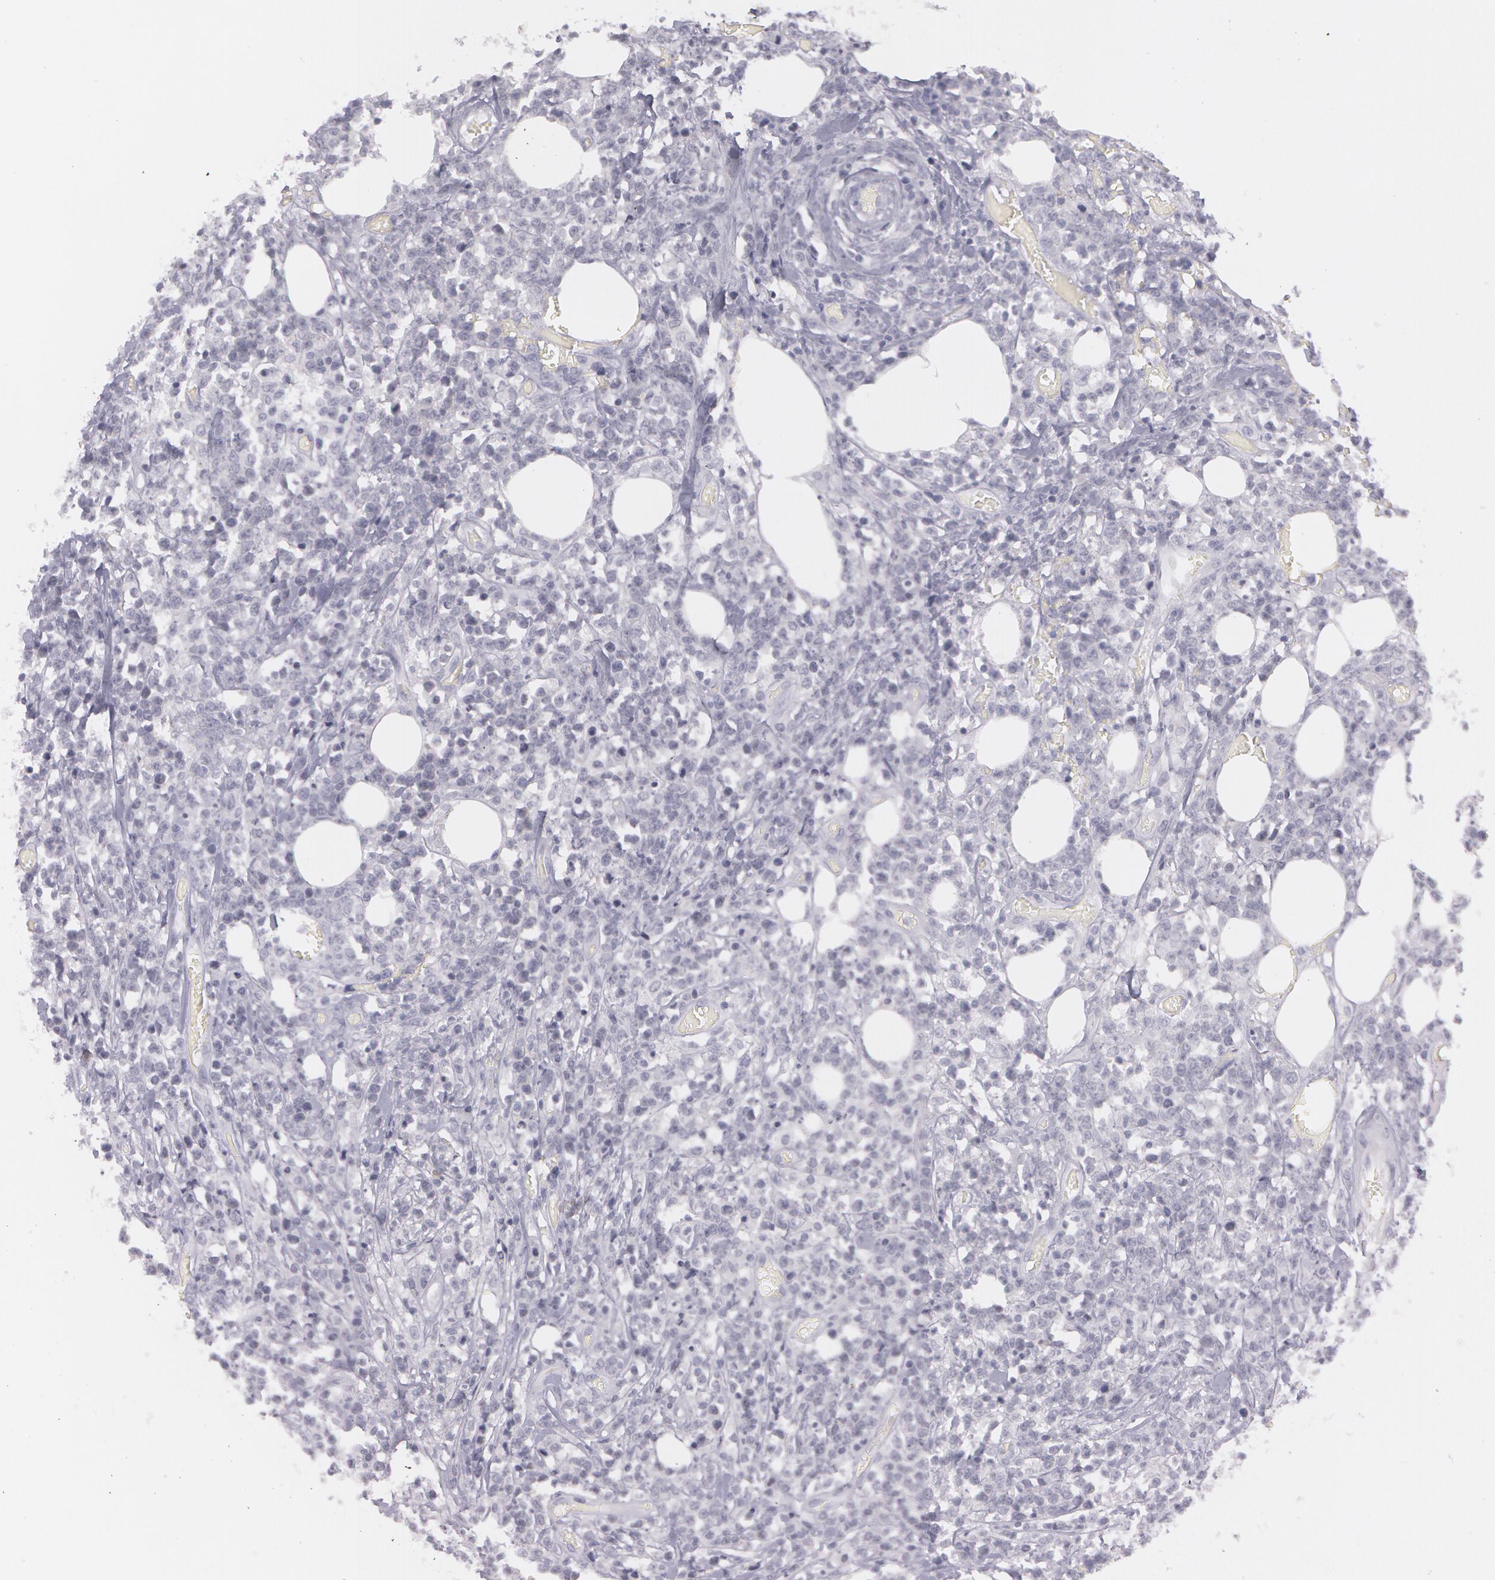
{"staining": {"intensity": "negative", "quantity": "none", "location": "none"}, "tissue": "lymphoma", "cell_type": "Tumor cells", "image_type": "cancer", "snomed": [{"axis": "morphology", "description": "Malignant lymphoma, non-Hodgkin's type, High grade"}, {"axis": "topography", "description": "Colon"}], "caption": "Image shows no protein staining in tumor cells of malignant lymphoma, non-Hodgkin's type (high-grade) tissue.", "gene": "IL1RN", "patient": {"sex": "male", "age": 82}}